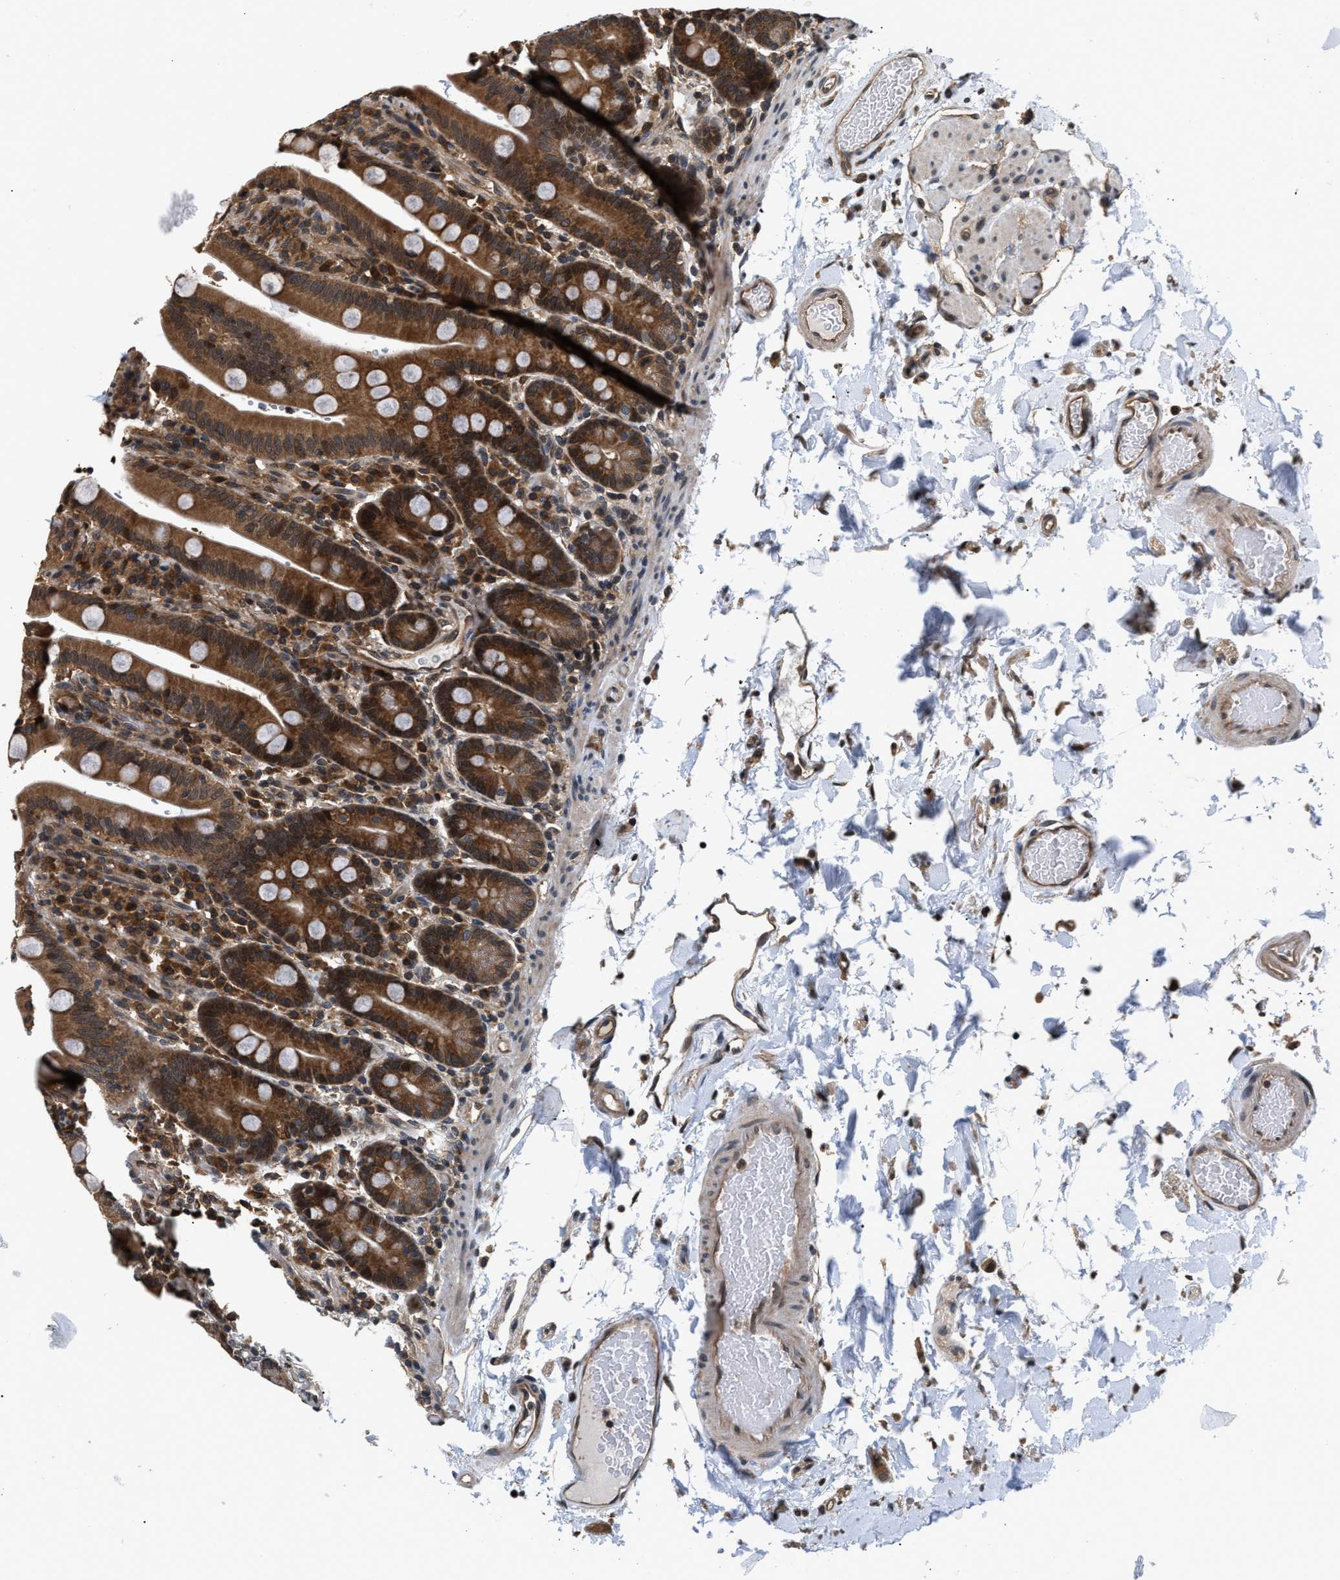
{"staining": {"intensity": "strong", "quantity": ">75%", "location": "cytoplasmic/membranous,nuclear"}, "tissue": "duodenum", "cell_type": "Glandular cells", "image_type": "normal", "snomed": [{"axis": "morphology", "description": "Normal tissue, NOS"}, {"axis": "topography", "description": "Small intestine, NOS"}], "caption": "Glandular cells show high levels of strong cytoplasmic/membranous,nuclear staining in about >75% of cells in benign duodenum. Using DAB (brown) and hematoxylin (blue) stains, captured at high magnification using brightfield microscopy.", "gene": "RAB29", "patient": {"sex": "female", "age": 71}}